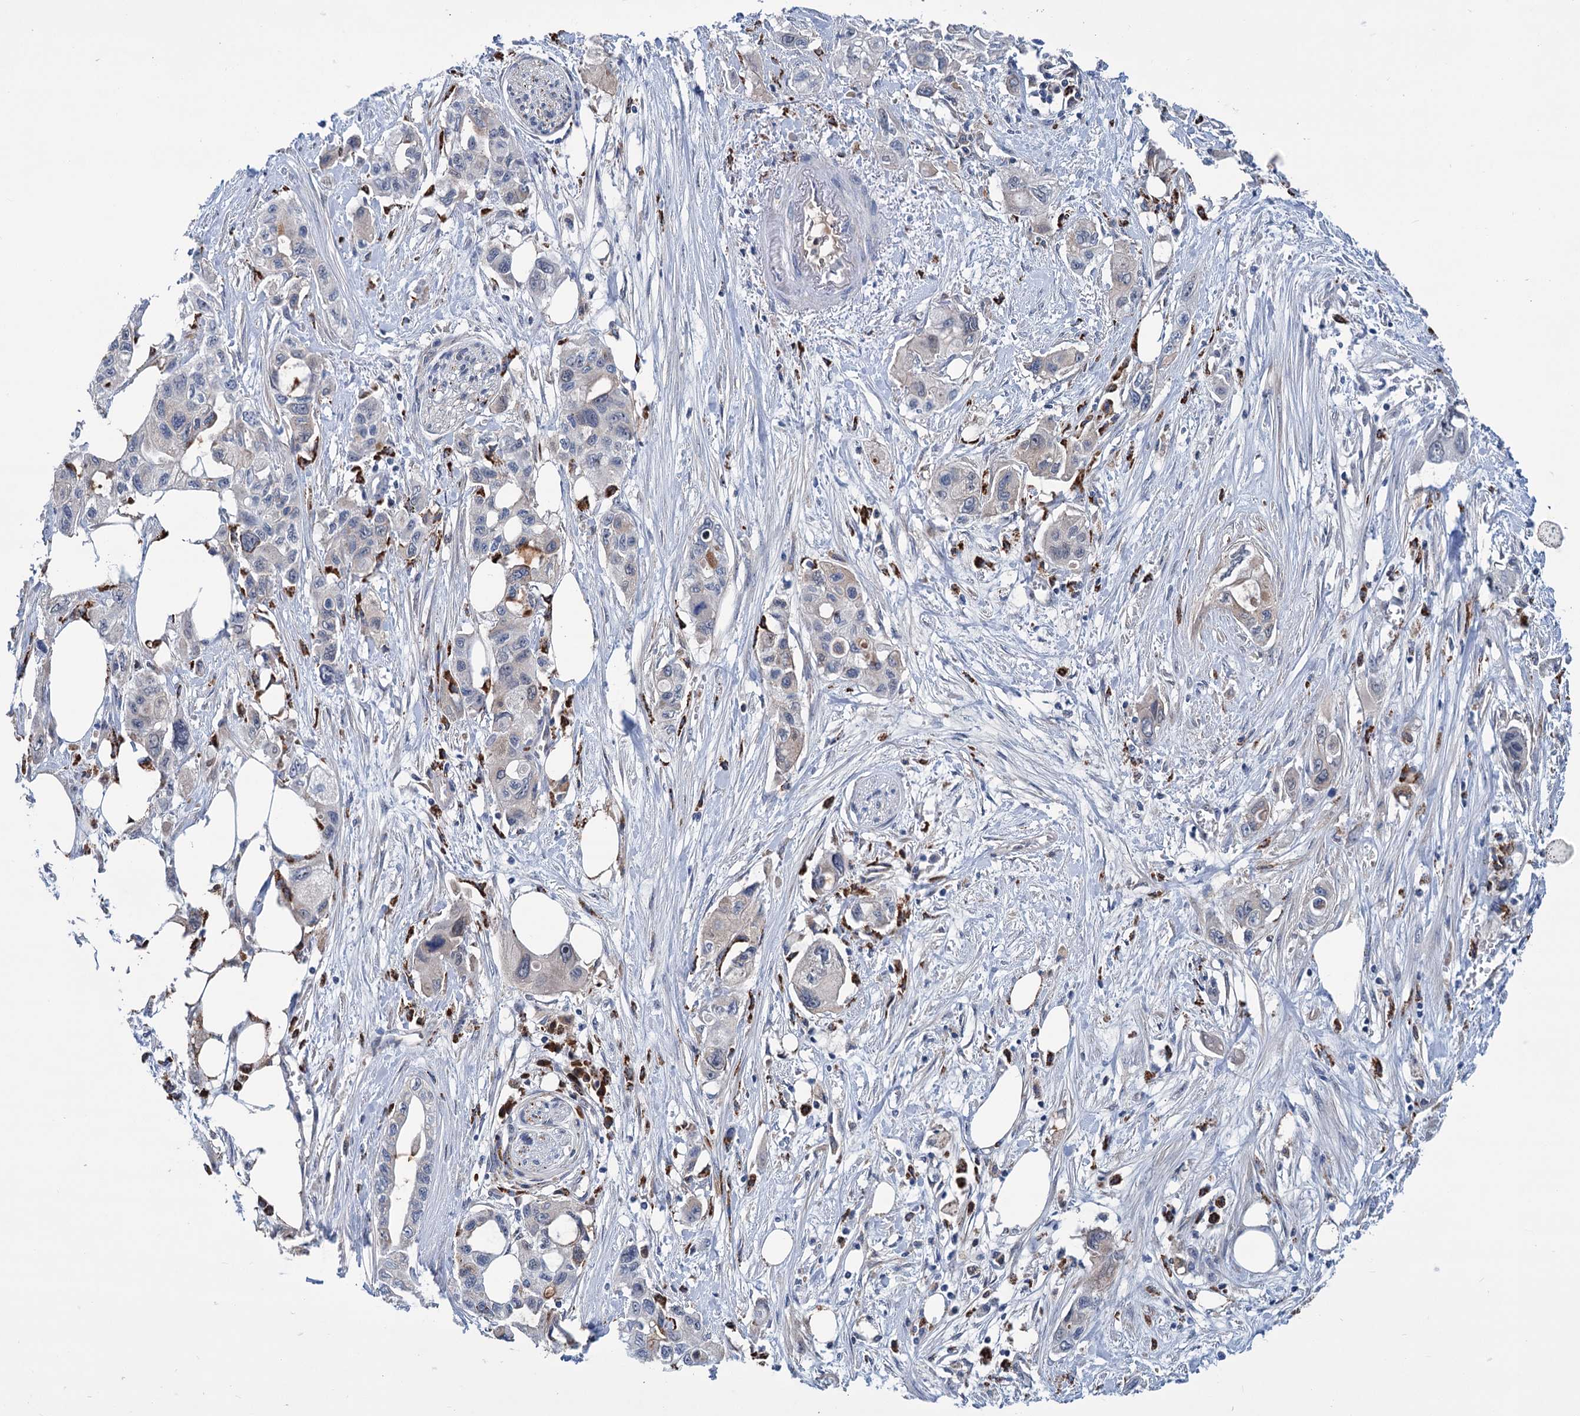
{"staining": {"intensity": "weak", "quantity": "<25%", "location": "cytoplasmic/membranous"}, "tissue": "pancreatic cancer", "cell_type": "Tumor cells", "image_type": "cancer", "snomed": [{"axis": "morphology", "description": "Adenocarcinoma, NOS"}, {"axis": "topography", "description": "Pancreas"}], "caption": "This micrograph is of adenocarcinoma (pancreatic) stained with immunohistochemistry (IHC) to label a protein in brown with the nuclei are counter-stained blue. There is no staining in tumor cells. The staining is performed using DAB brown chromogen with nuclei counter-stained in using hematoxylin.", "gene": "LPIN1", "patient": {"sex": "male", "age": 75}}